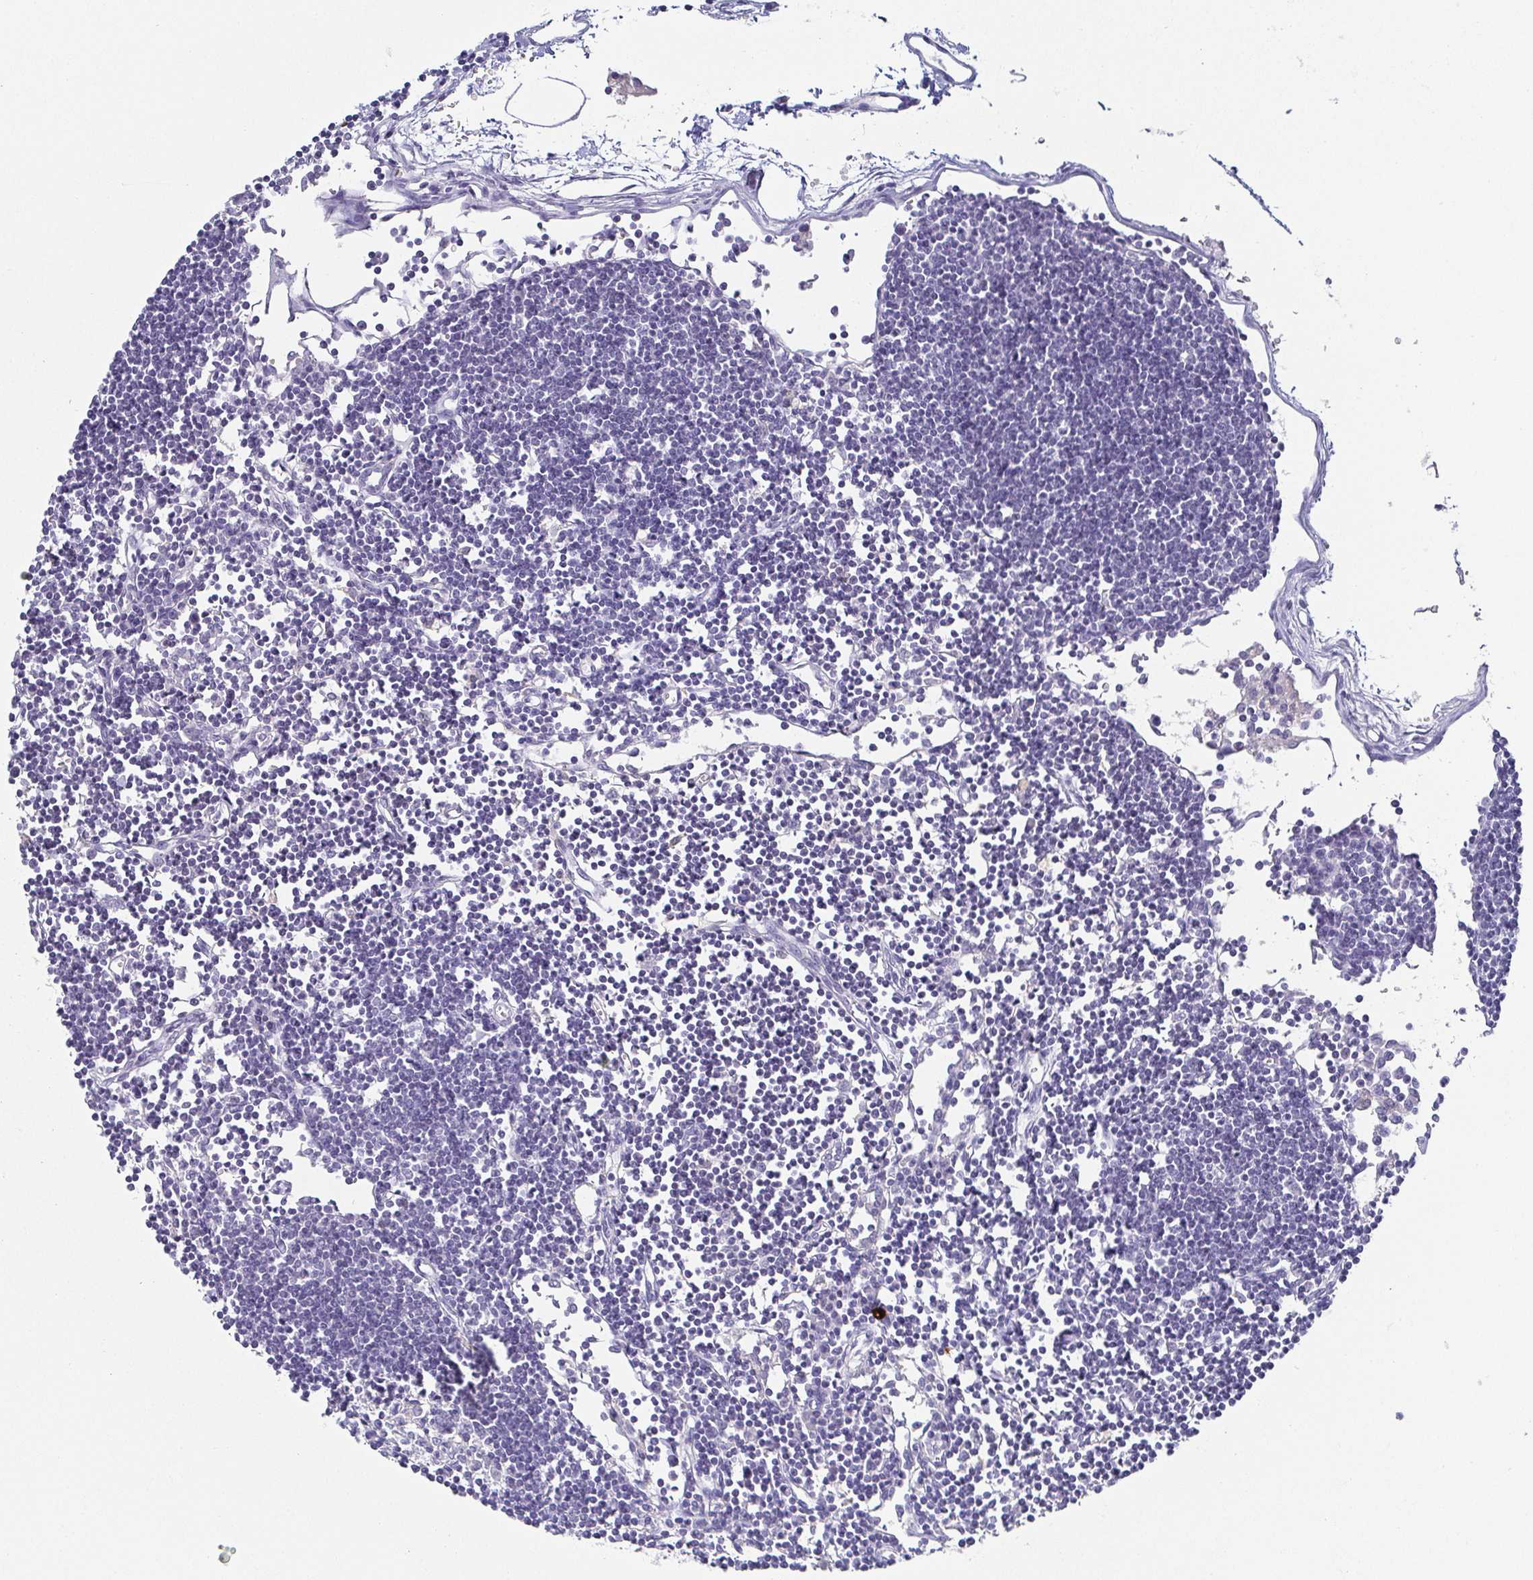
{"staining": {"intensity": "negative", "quantity": "none", "location": "none"}, "tissue": "lymph node", "cell_type": "Germinal center cells", "image_type": "normal", "snomed": [{"axis": "morphology", "description": "Normal tissue, NOS"}, {"axis": "topography", "description": "Lymph node"}], "caption": "Immunohistochemistry (IHC) of unremarkable lymph node exhibits no expression in germinal center cells. (Immunohistochemistry (IHC), brightfield microscopy, high magnification).", "gene": "RNASE7", "patient": {"sex": "female", "age": 65}}